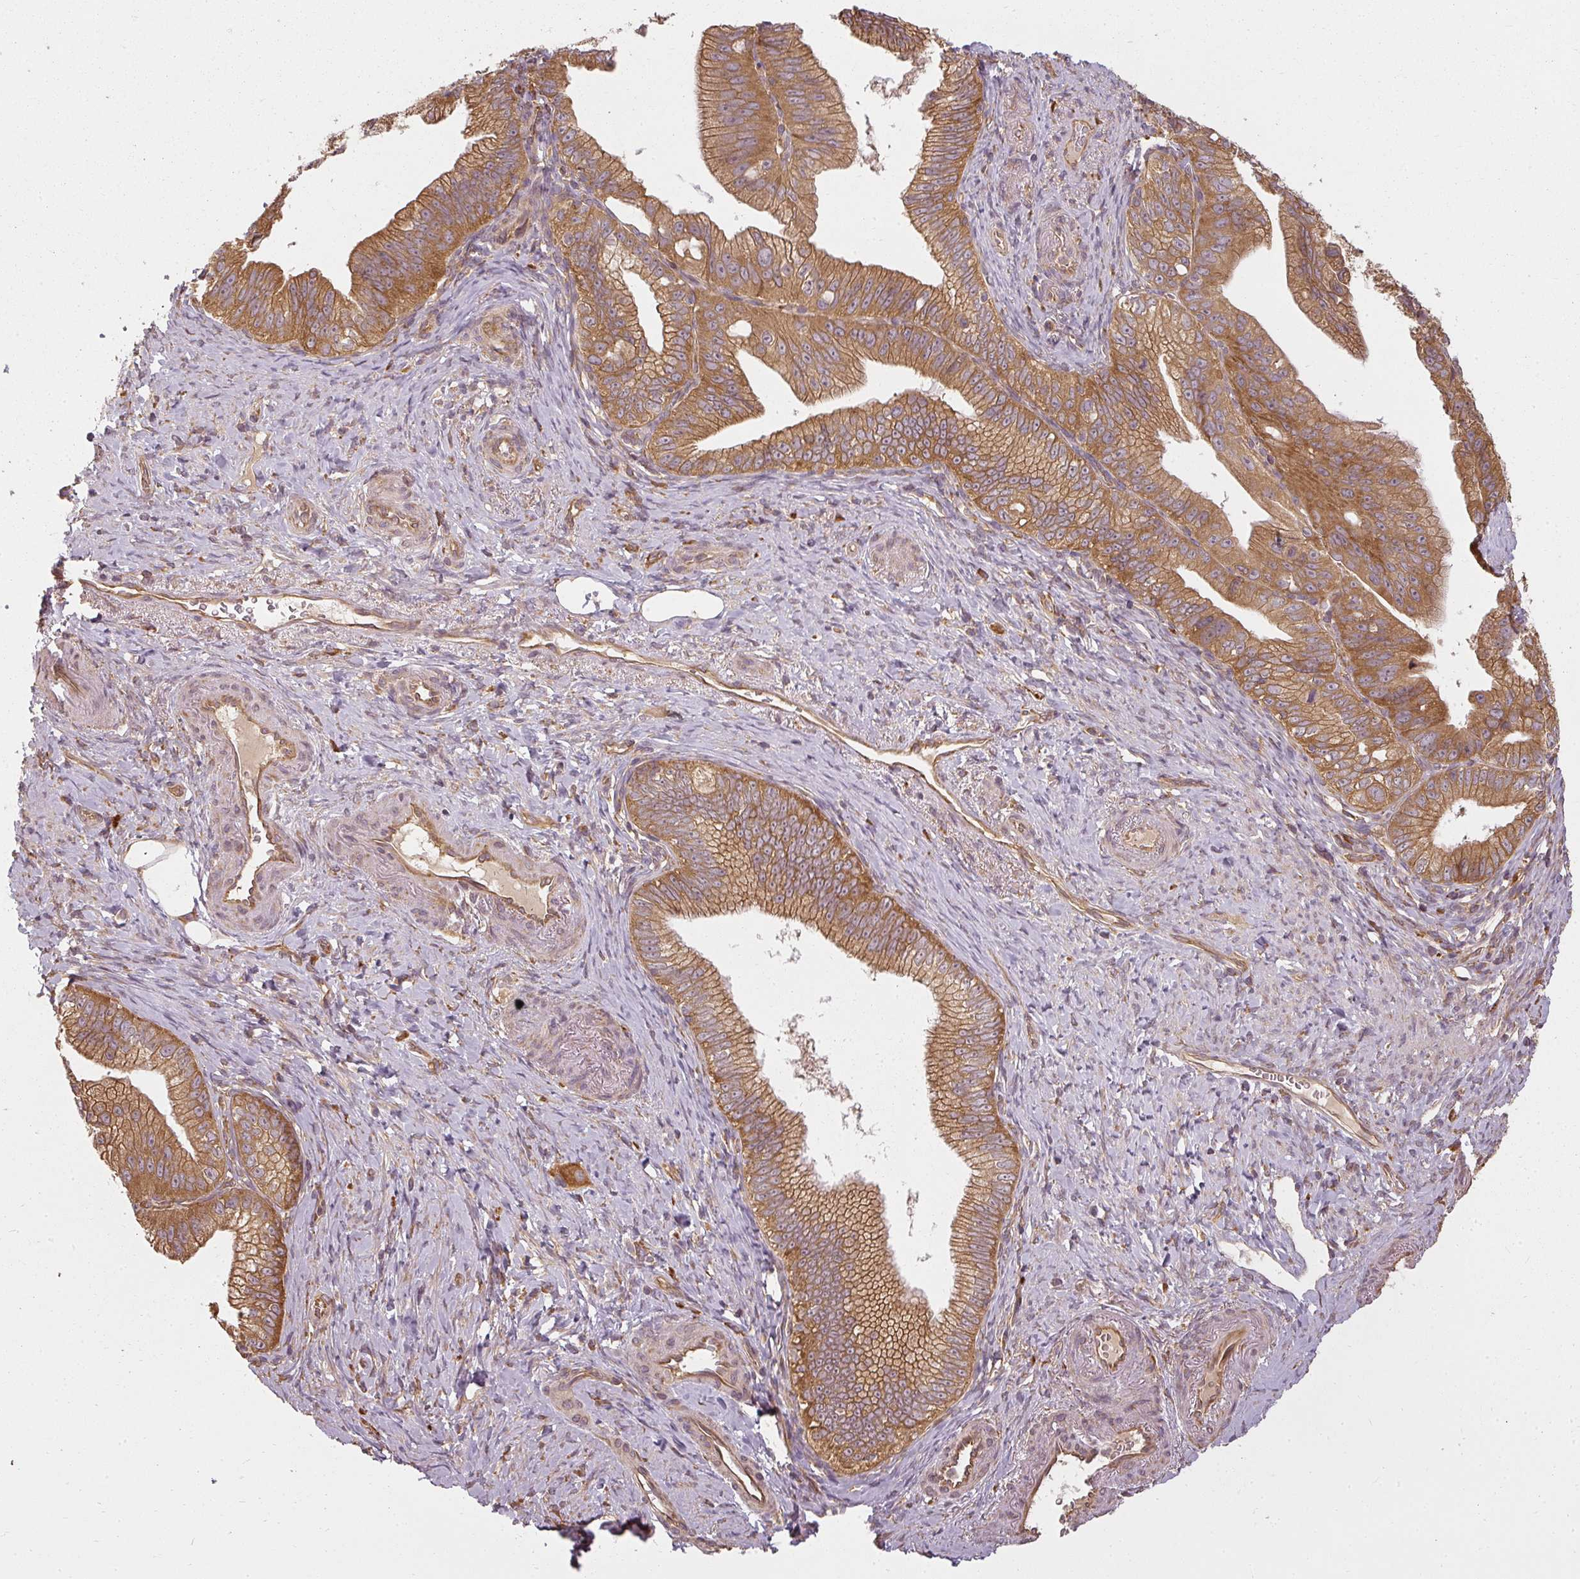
{"staining": {"intensity": "strong", "quantity": ">75%", "location": "cytoplasmic/membranous"}, "tissue": "pancreatic cancer", "cell_type": "Tumor cells", "image_type": "cancer", "snomed": [{"axis": "morphology", "description": "Adenocarcinoma, NOS"}, {"axis": "topography", "description": "Pancreas"}], "caption": "Tumor cells exhibit strong cytoplasmic/membranous staining in approximately >75% of cells in pancreatic adenocarcinoma.", "gene": "RPL24", "patient": {"sex": "male", "age": 70}}